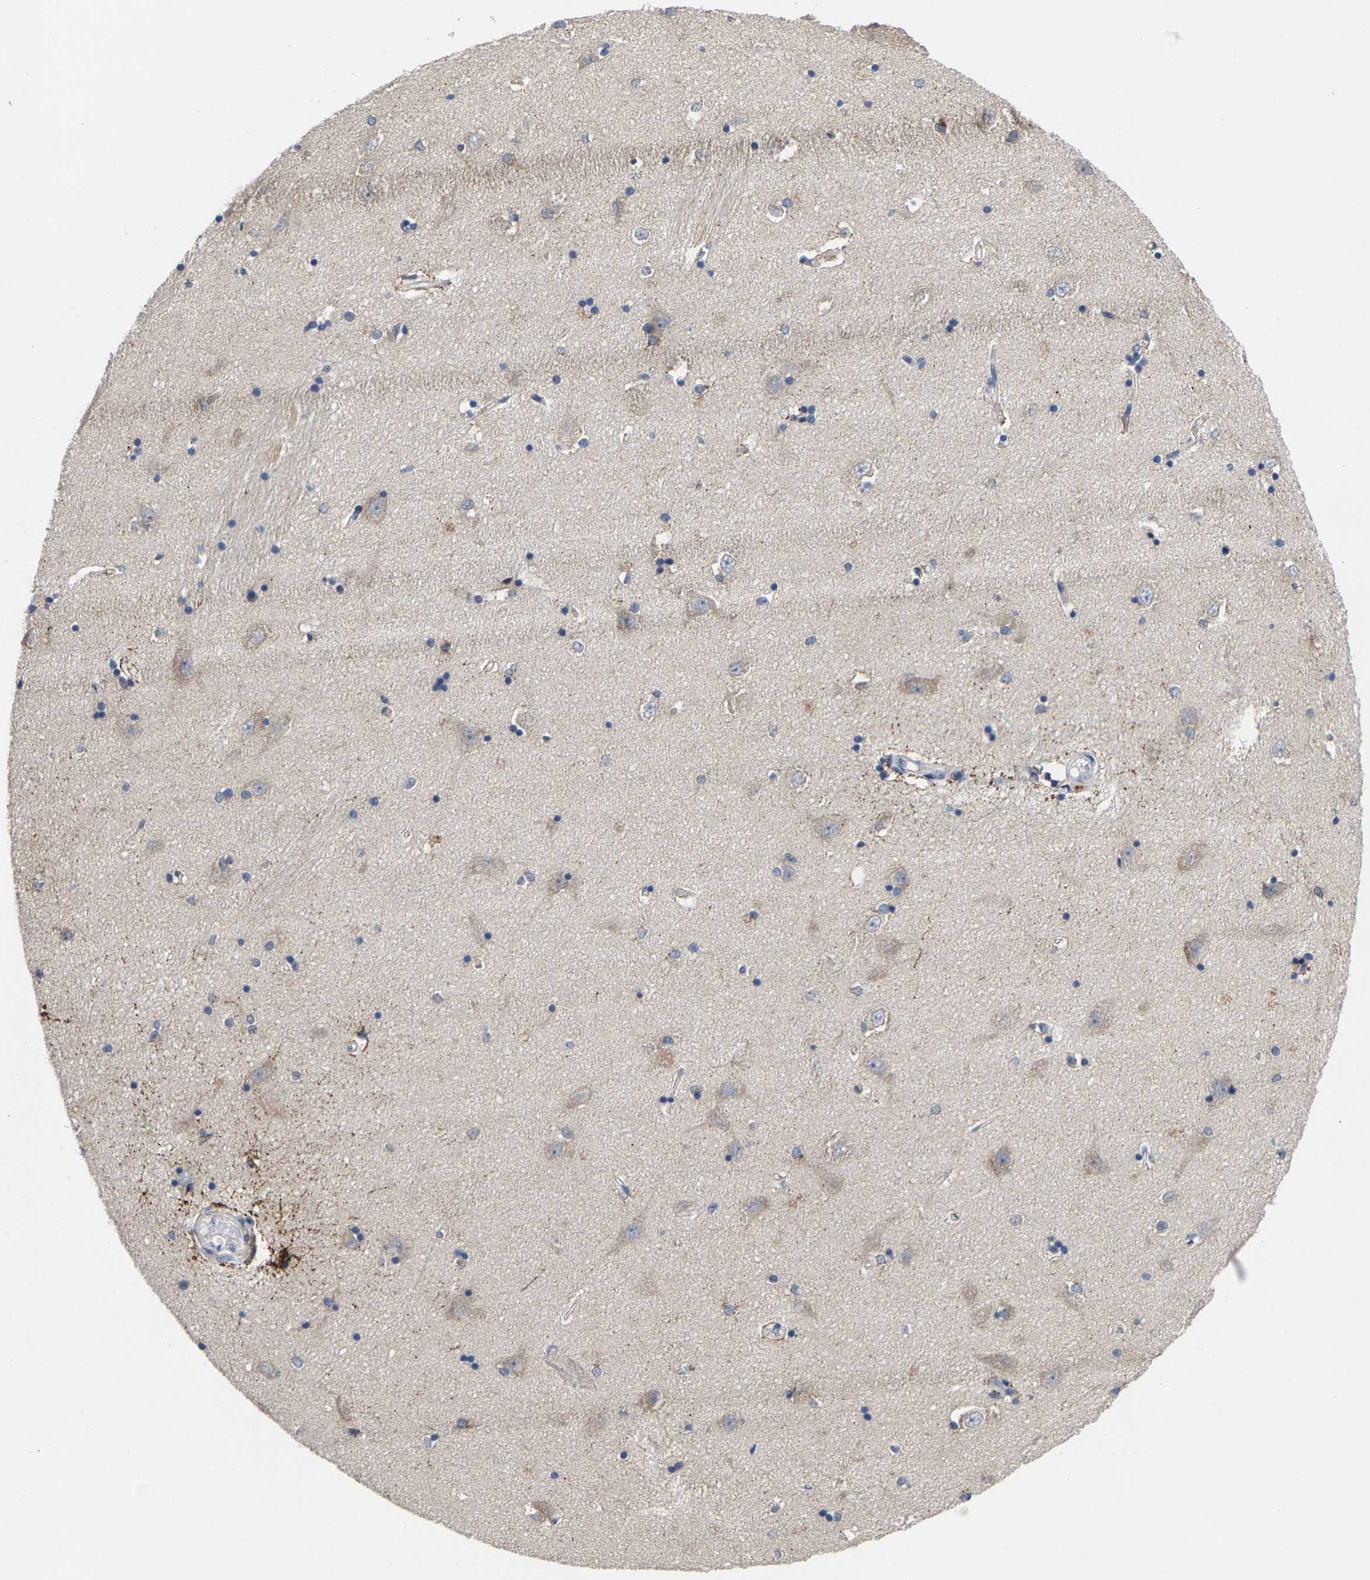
{"staining": {"intensity": "weak", "quantity": "<25%", "location": "cytoplasmic/membranous"}, "tissue": "hippocampus", "cell_type": "Glial cells", "image_type": "normal", "snomed": [{"axis": "morphology", "description": "Normal tissue, NOS"}, {"axis": "topography", "description": "Hippocampus"}], "caption": "Hippocampus was stained to show a protein in brown. There is no significant expression in glial cells. (Brightfield microscopy of DAB (3,3'-diaminobenzidine) immunohistochemistry at high magnification).", "gene": "TDRKH", "patient": {"sex": "male", "age": 45}}